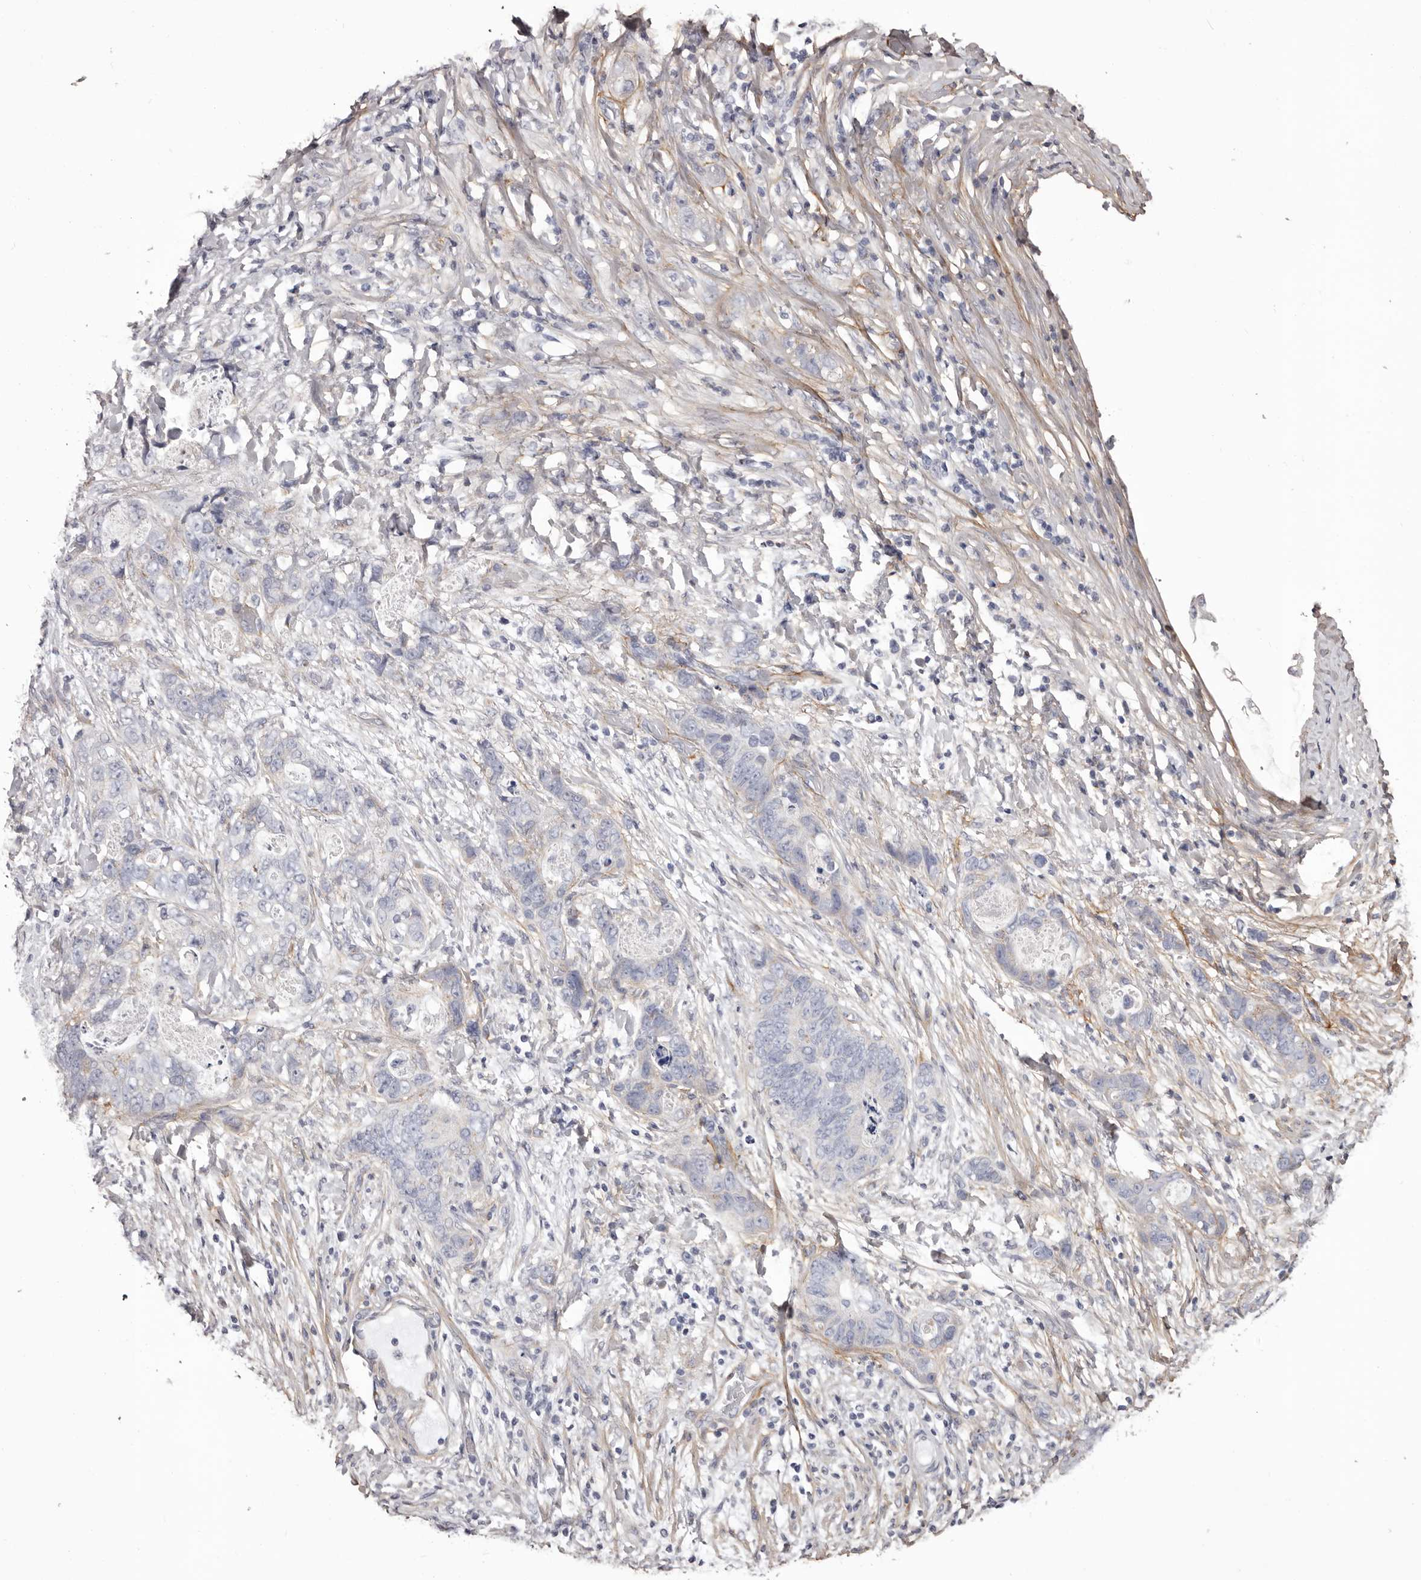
{"staining": {"intensity": "negative", "quantity": "none", "location": "none"}, "tissue": "stomach cancer", "cell_type": "Tumor cells", "image_type": "cancer", "snomed": [{"axis": "morphology", "description": "Normal tissue, NOS"}, {"axis": "morphology", "description": "Adenocarcinoma, NOS"}, {"axis": "topography", "description": "Stomach"}], "caption": "High power microscopy micrograph of an IHC photomicrograph of stomach cancer, revealing no significant staining in tumor cells.", "gene": "COL6A1", "patient": {"sex": "female", "age": 89}}